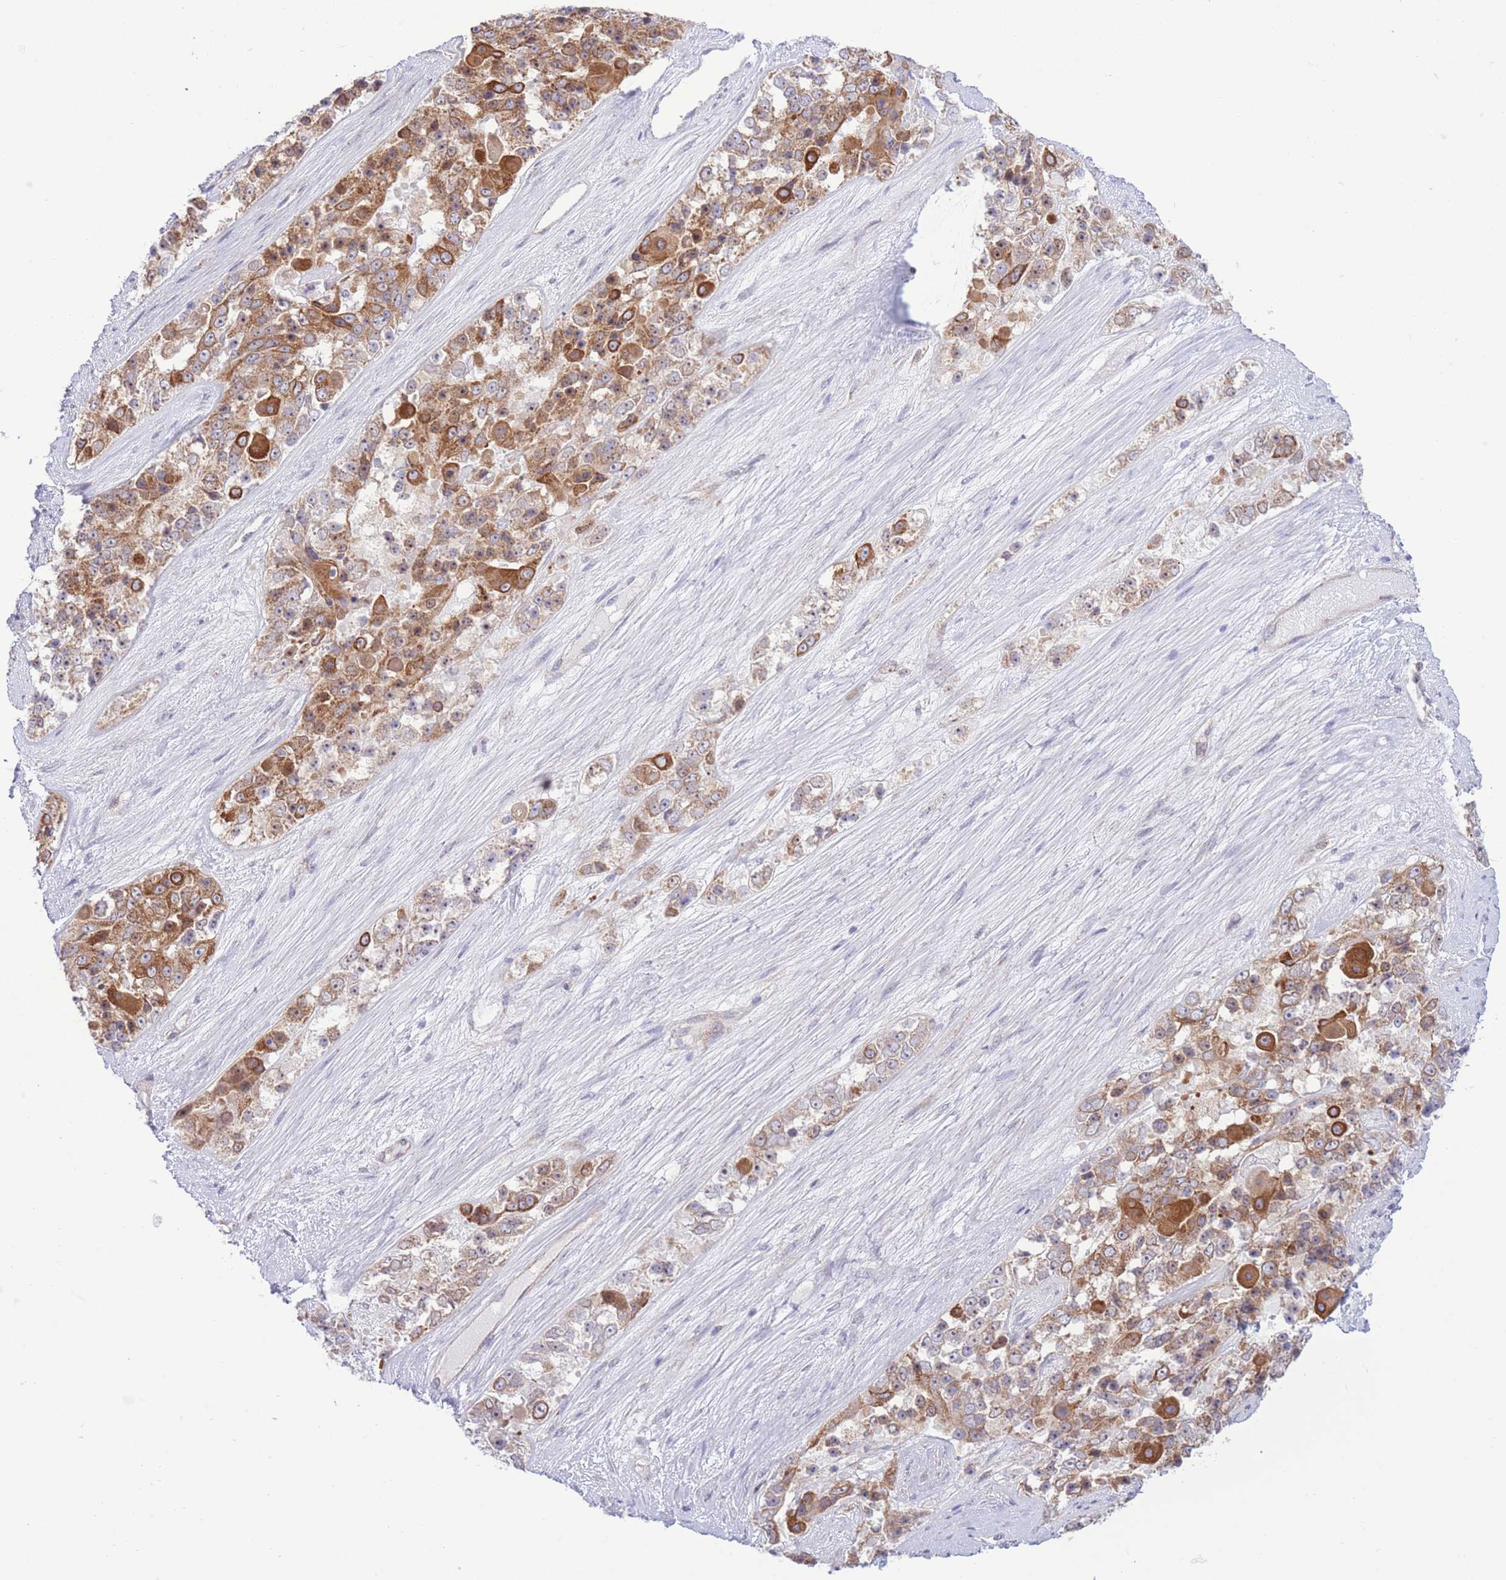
{"staining": {"intensity": "moderate", "quantity": ">75%", "location": "cytoplasmic/membranous"}, "tissue": "ovarian cancer", "cell_type": "Tumor cells", "image_type": "cancer", "snomed": [{"axis": "morphology", "description": "Carcinoma, endometroid"}, {"axis": "topography", "description": "Ovary"}], "caption": "IHC histopathology image of human ovarian cancer stained for a protein (brown), which demonstrates medium levels of moderate cytoplasmic/membranous staining in about >75% of tumor cells.", "gene": "MRPS31", "patient": {"sex": "female", "age": 51}}